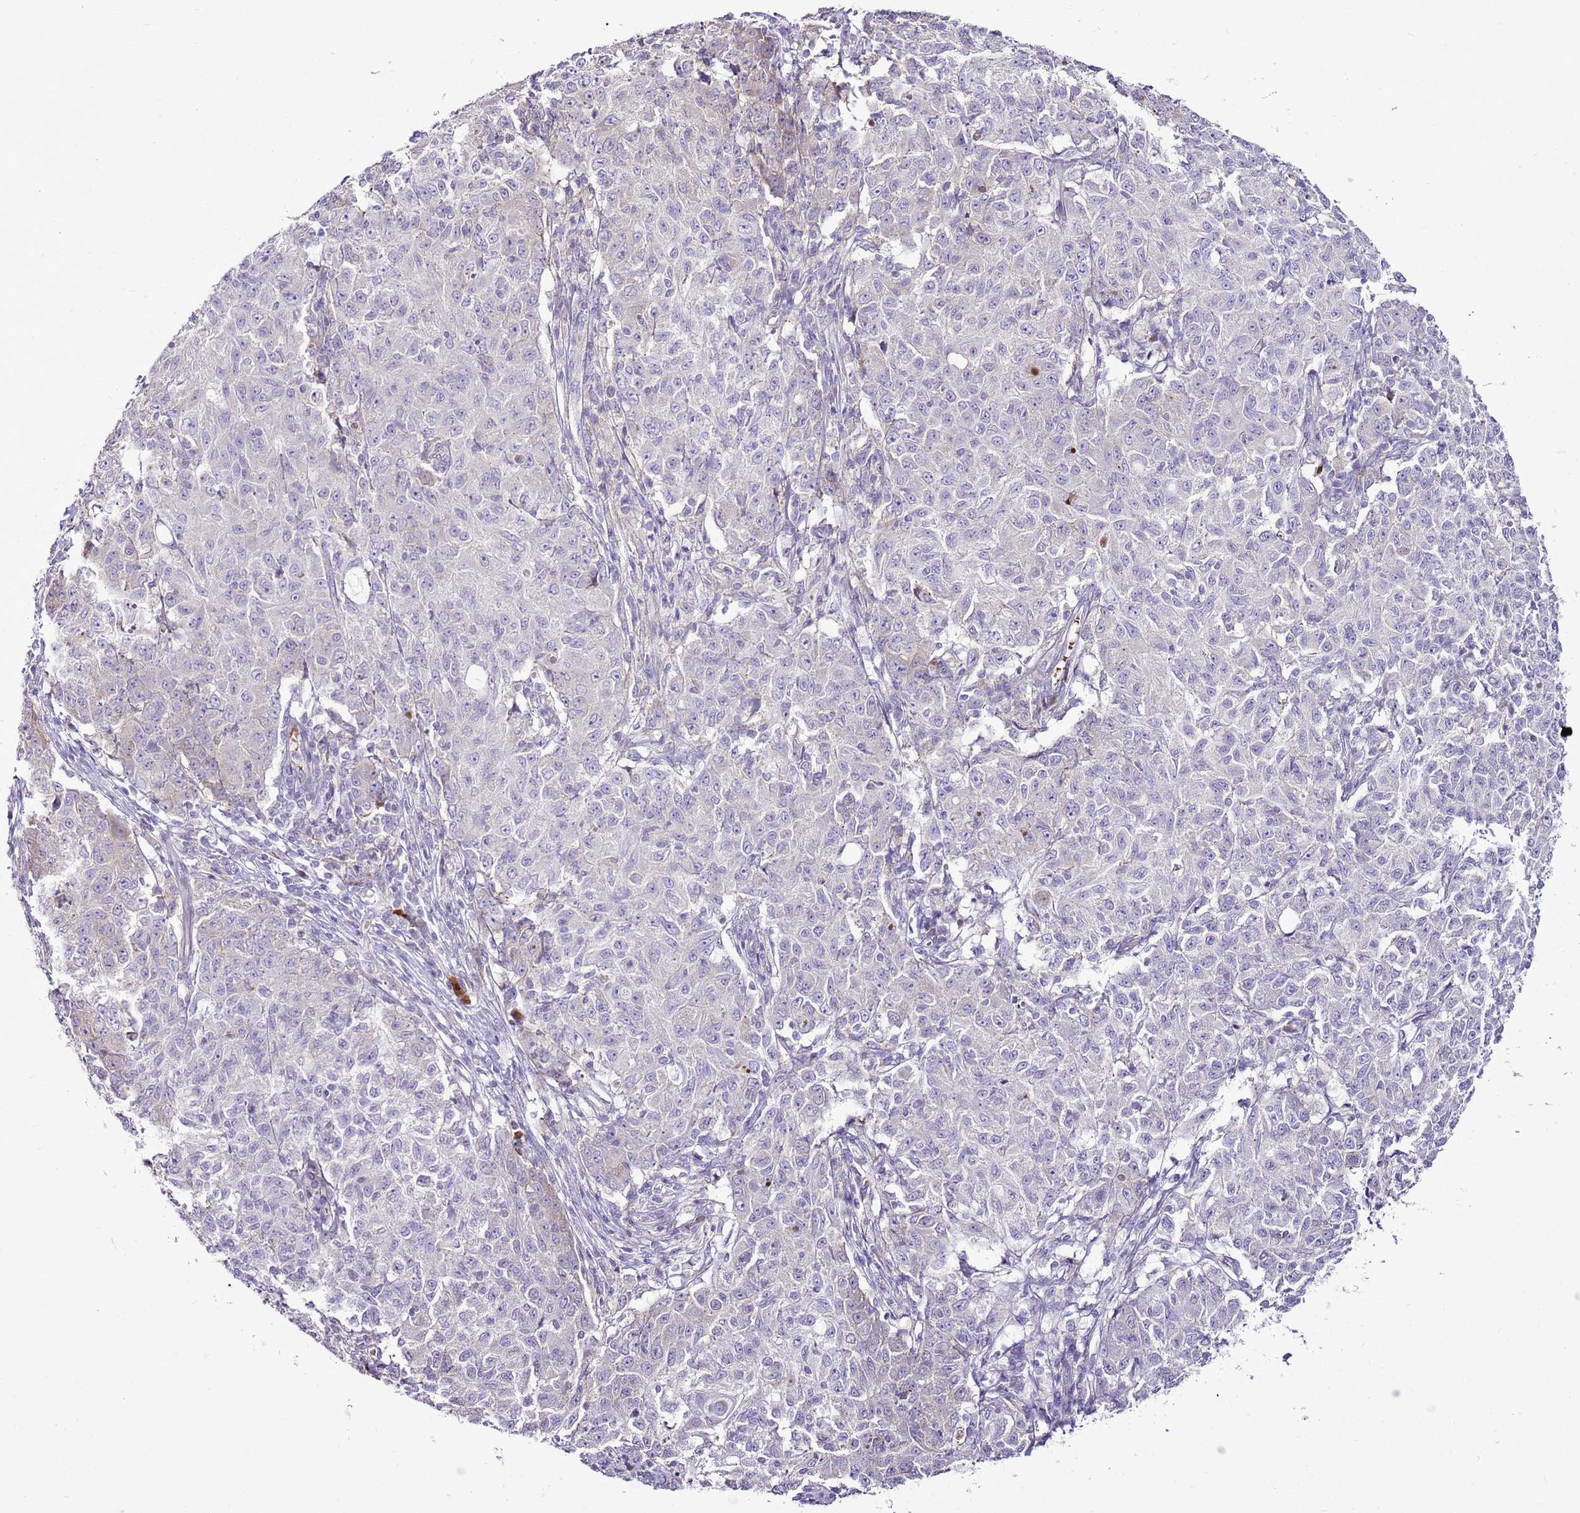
{"staining": {"intensity": "negative", "quantity": "none", "location": "none"}, "tissue": "ovarian cancer", "cell_type": "Tumor cells", "image_type": "cancer", "snomed": [{"axis": "morphology", "description": "Carcinoma, endometroid"}, {"axis": "topography", "description": "Ovary"}], "caption": "Tumor cells show no significant protein positivity in endometroid carcinoma (ovarian). (Stains: DAB (3,3'-diaminobenzidine) IHC with hematoxylin counter stain, Microscopy: brightfield microscopy at high magnification).", "gene": "CHAC2", "patient": {"sex": "female", "age": 42}}